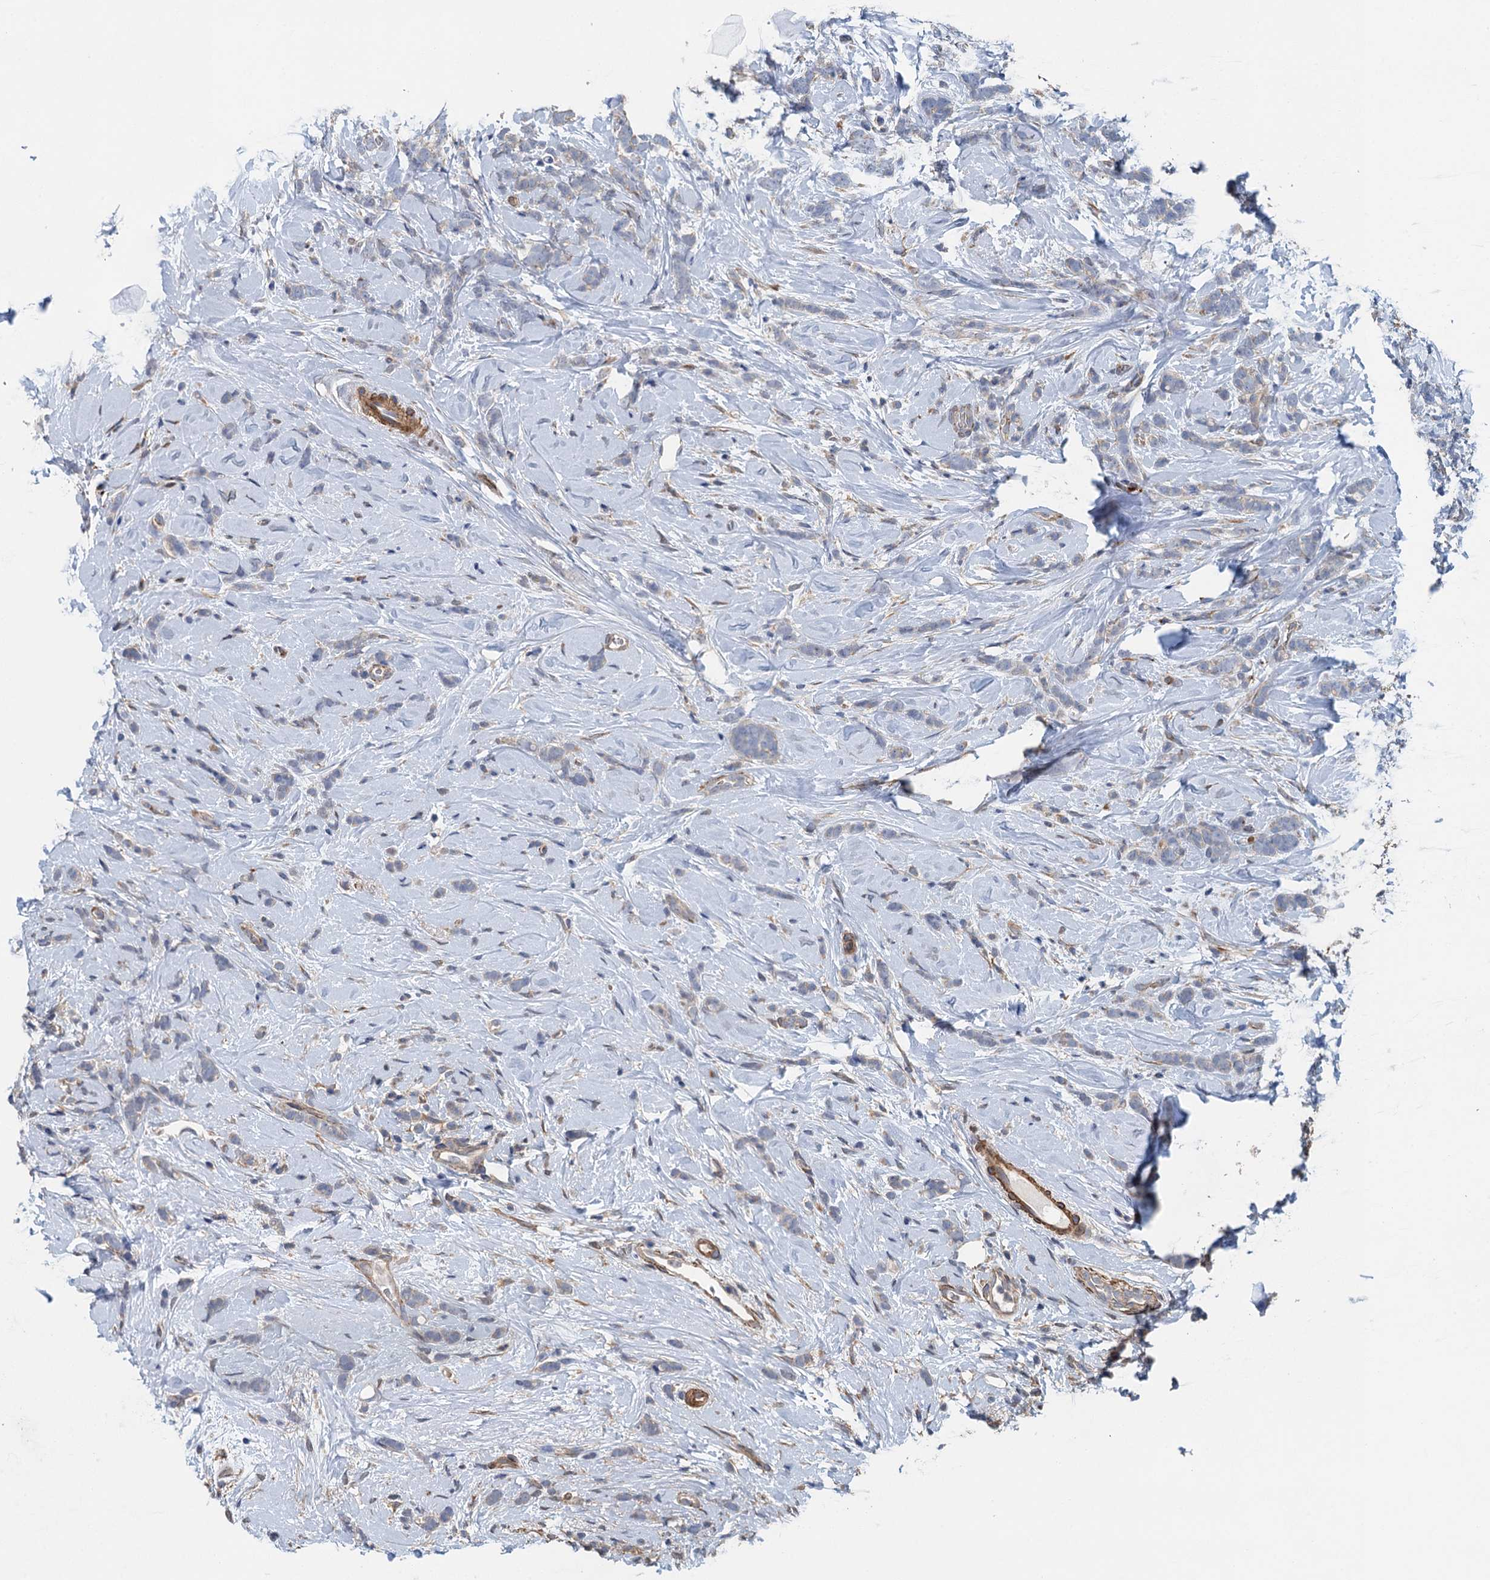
{"staining": {"intensity": "weak", "quantity": "<25%", "location": "cytoplasmic/membranous"}, "tissue": "breast cancer", "cell_type": "Tumor cells", "image_type": "cancer", "snomed": [{"axis": "morphology", "description": "Lobular carcinoma"}, {"axis": "topography", "description": "Breast"}], "caption": "DAB (3,3'-diaminobenzidine) immunohistochemical staining of human breast lobular carcinoma reveals no significant staining in tumor cells. (Stains: DAB immunohistochemistry with hematoxylin counter stain, Microscopy: brightfield microscopy at high magnification).", "gene": "RSAD2", "patient": {"sex": "female", "age": 58}}